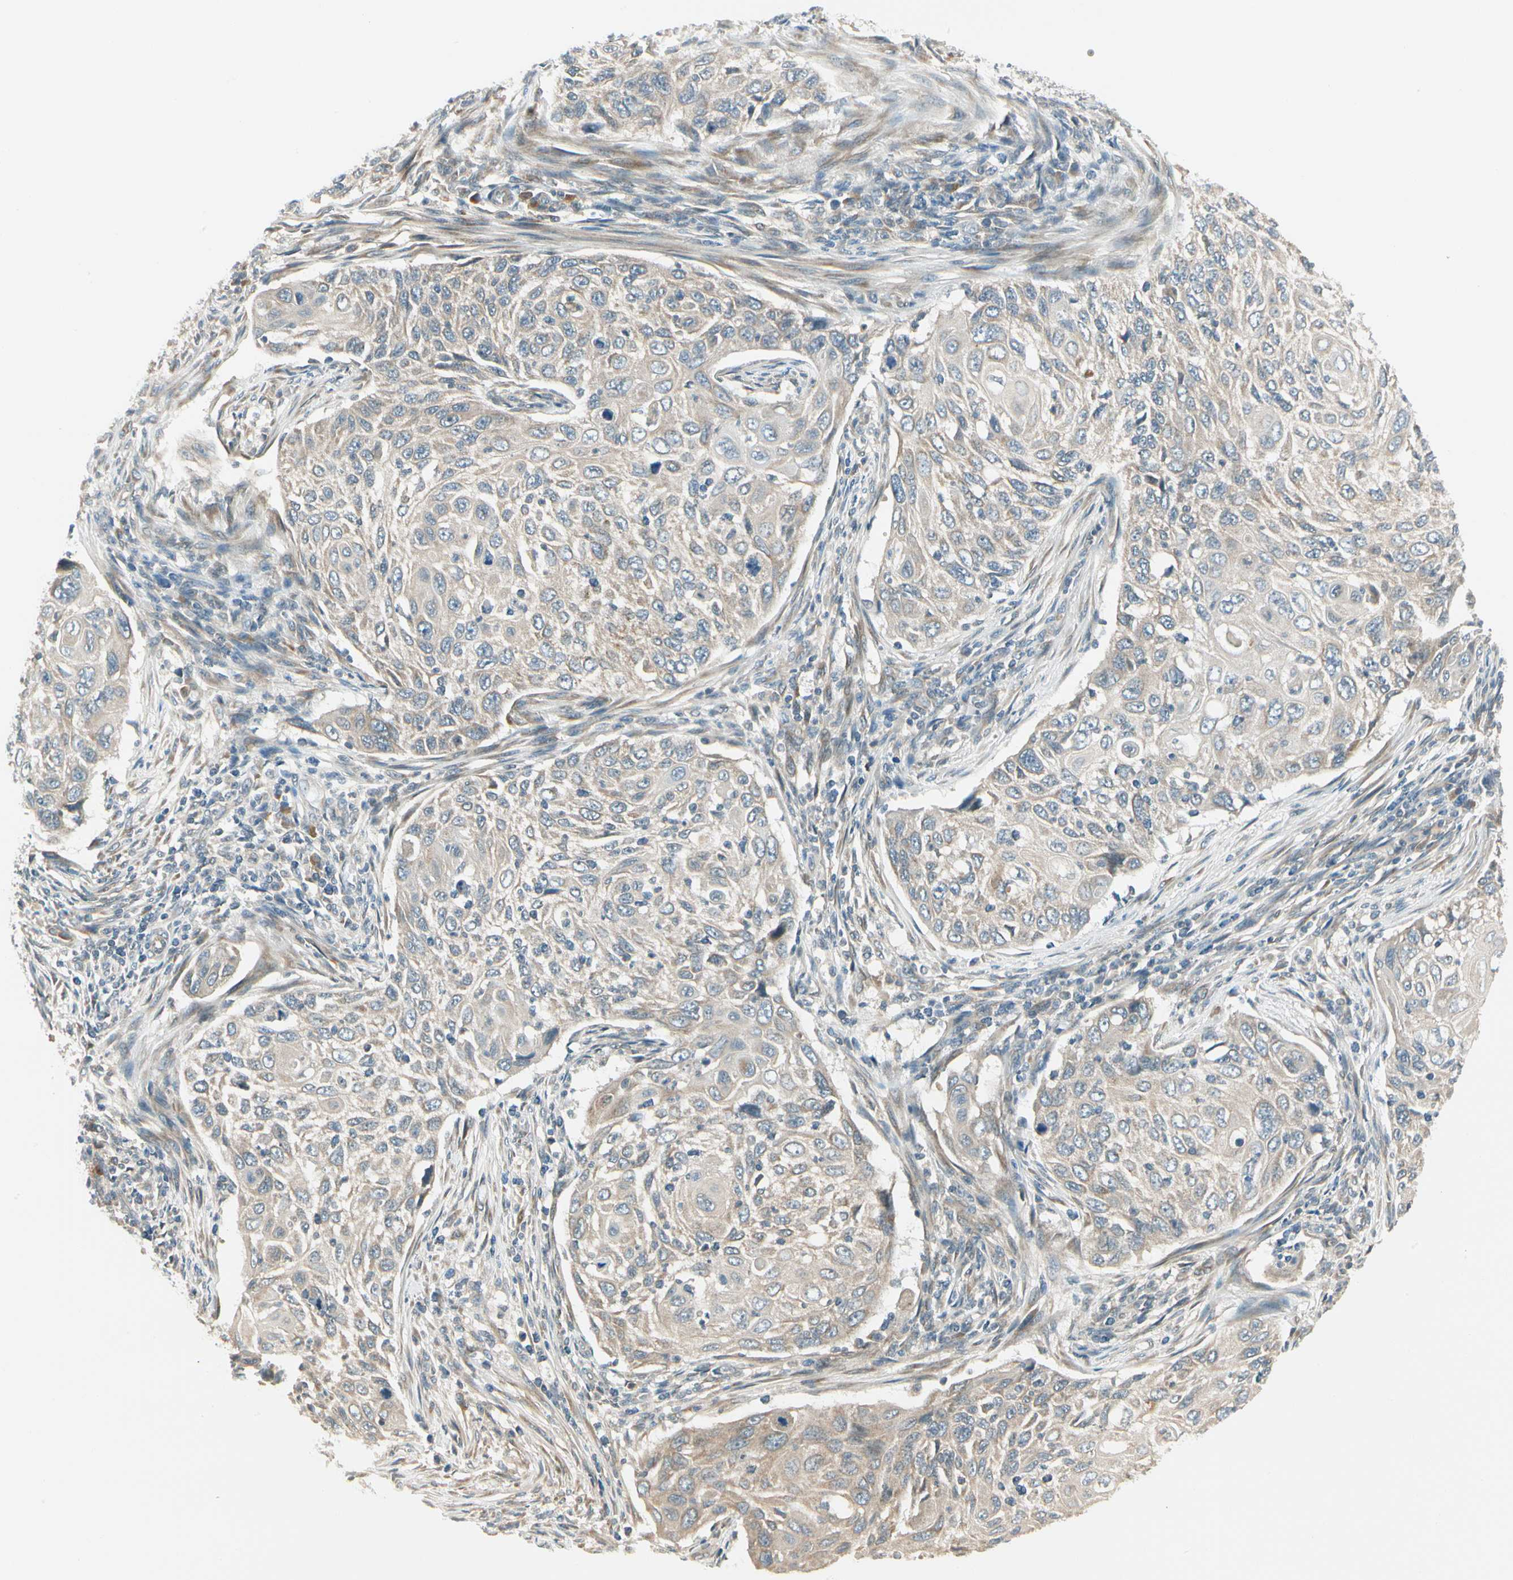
{"staining": {"intensity": "weak", "quantity": ">75%", "location": "cytoplasmic/membranous"}, "tissue": "cervical cancer", "cell_type": "Tumor cells", "image_type": "cancer", "snomed": [{"axis": "morphology", "description": "Squamous cell carcinoma, NOS"}, {"axis": "topography", "description": "Cervix"}], "caption": "Immunohistochemistry image of neoplastic tissue: cervical cancer (squamous cell carcinoma) stained using immunohistochemistry demonstrates low levels of weak protein expression localized specifically in the cytoplasmic/membranous of tumor cells, appearing as a cytoplasmic/membranous brown color.", "gene": "BNIP1", "patient": {"sex": "female", "age": 70}}